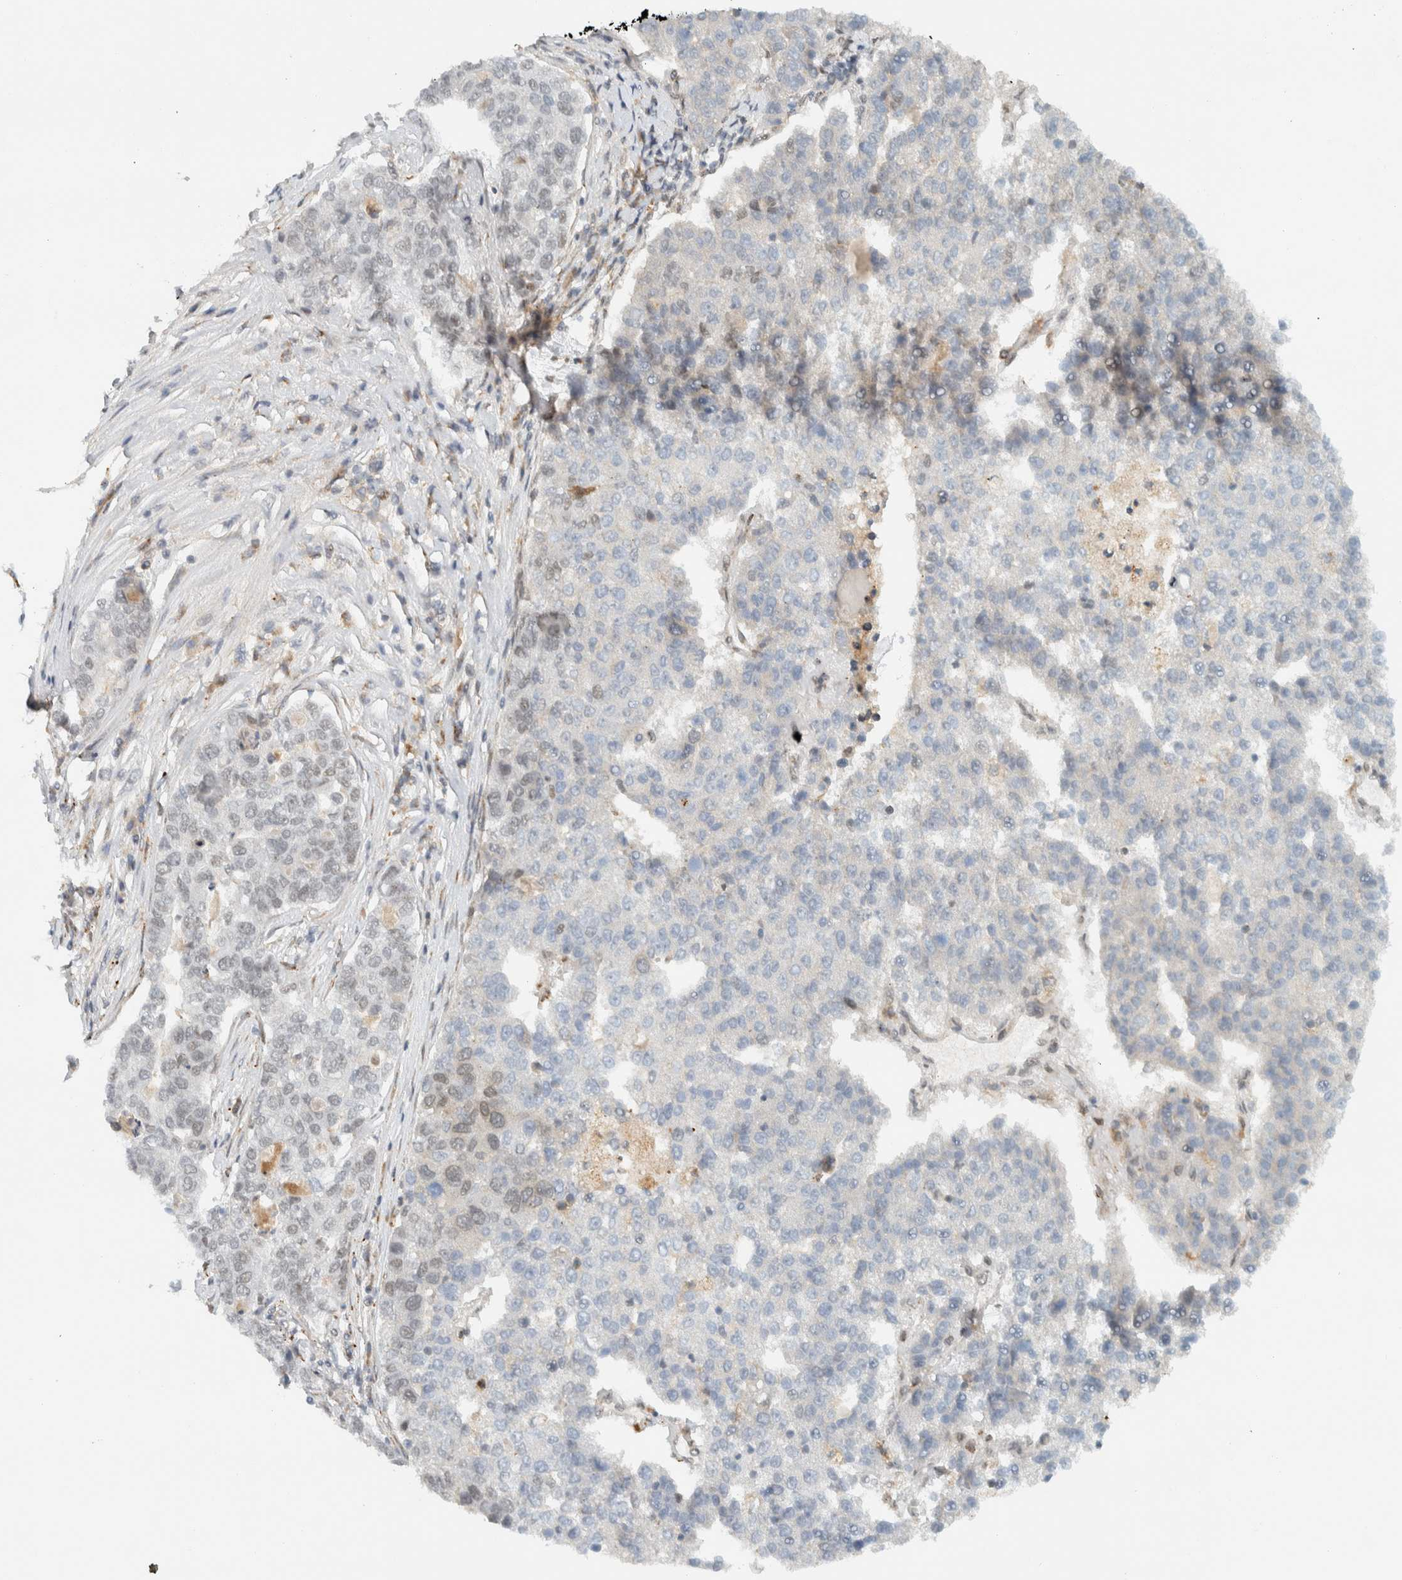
{"staining": {"intensity": "weak", "quantity": "<25%", "location": "nuclear"}, "tissue": "pancreatic cancer", "cell_type": "Tumor cells", "image_type": "cancer", "snomed": [{"axis": "morphology", "description": "Adenocarcinoma, NOS"}, {"axis": "topography", "description": "Pancreas"}], "caption": "The photomicrograph exhibits no staining of tumor cells in pancreatic cancer.", "gene": "ITPRID1", "patient": {"sex": "female", "age": 61}}